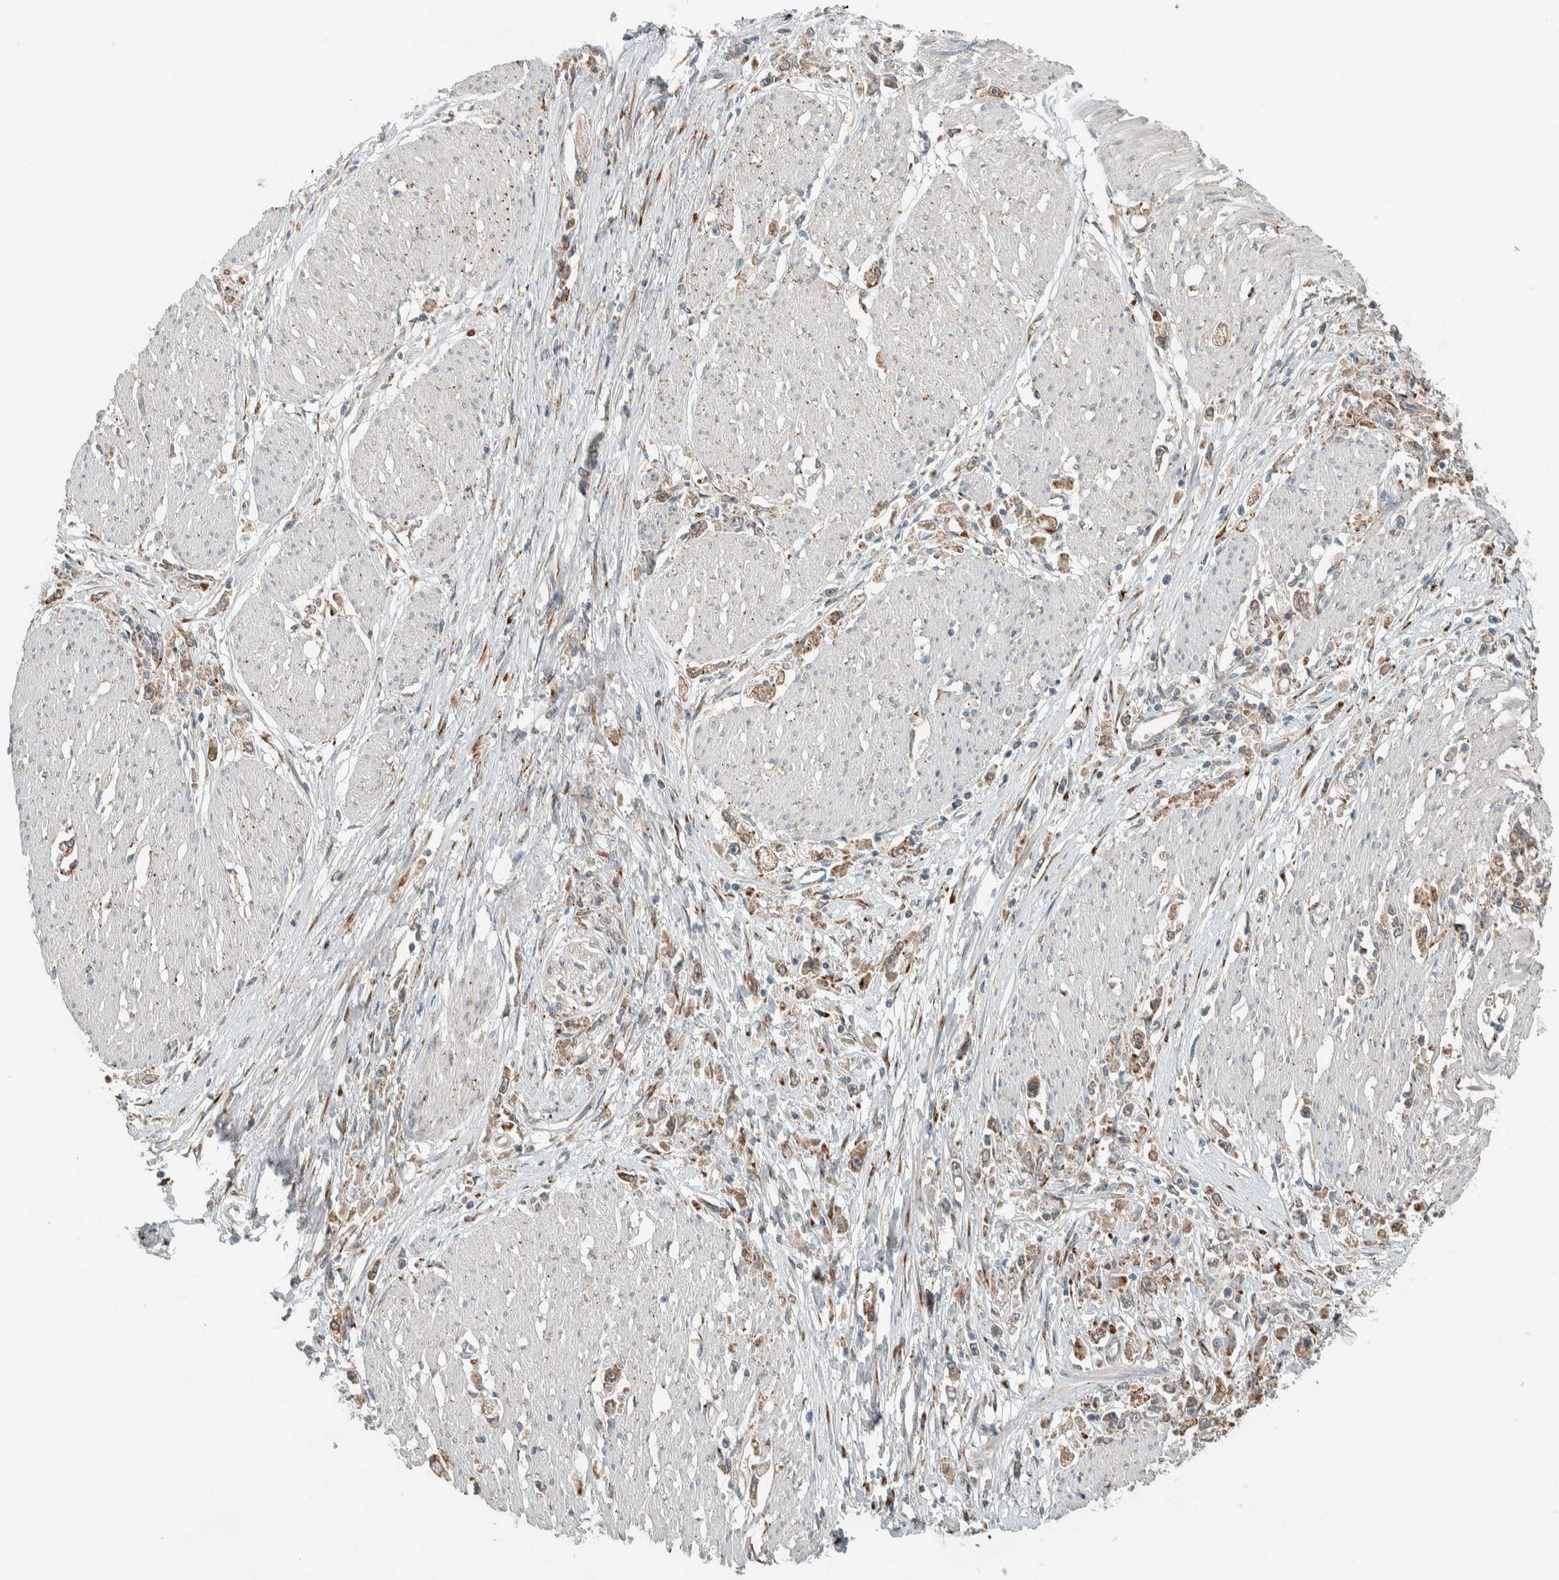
{"staining": {"intensity": "moderate", "quantity": ">75%", "location": "cytoplasmic/membranous"}, "tissue": "stomach cancer", "cell_type": "Tumor cells", "image_type": "cancer", "snomed": [{"axis": "morphology", "description": "Adenocarcinoma, NOS"}, {"axis": "topography", "description": "Stomach"}], "caption": "Adenocarcinoma (stomach) stained with DAB (3,3'-diaminobenzidine) immunohistochemistry displays medium levels of moderate cytoplasmic/membranous positivity in about >75% of tumor cells. Nuclei are stained in blue.", "gene": "CTBP2", "patient": {"sex": "female", "age": 59}}